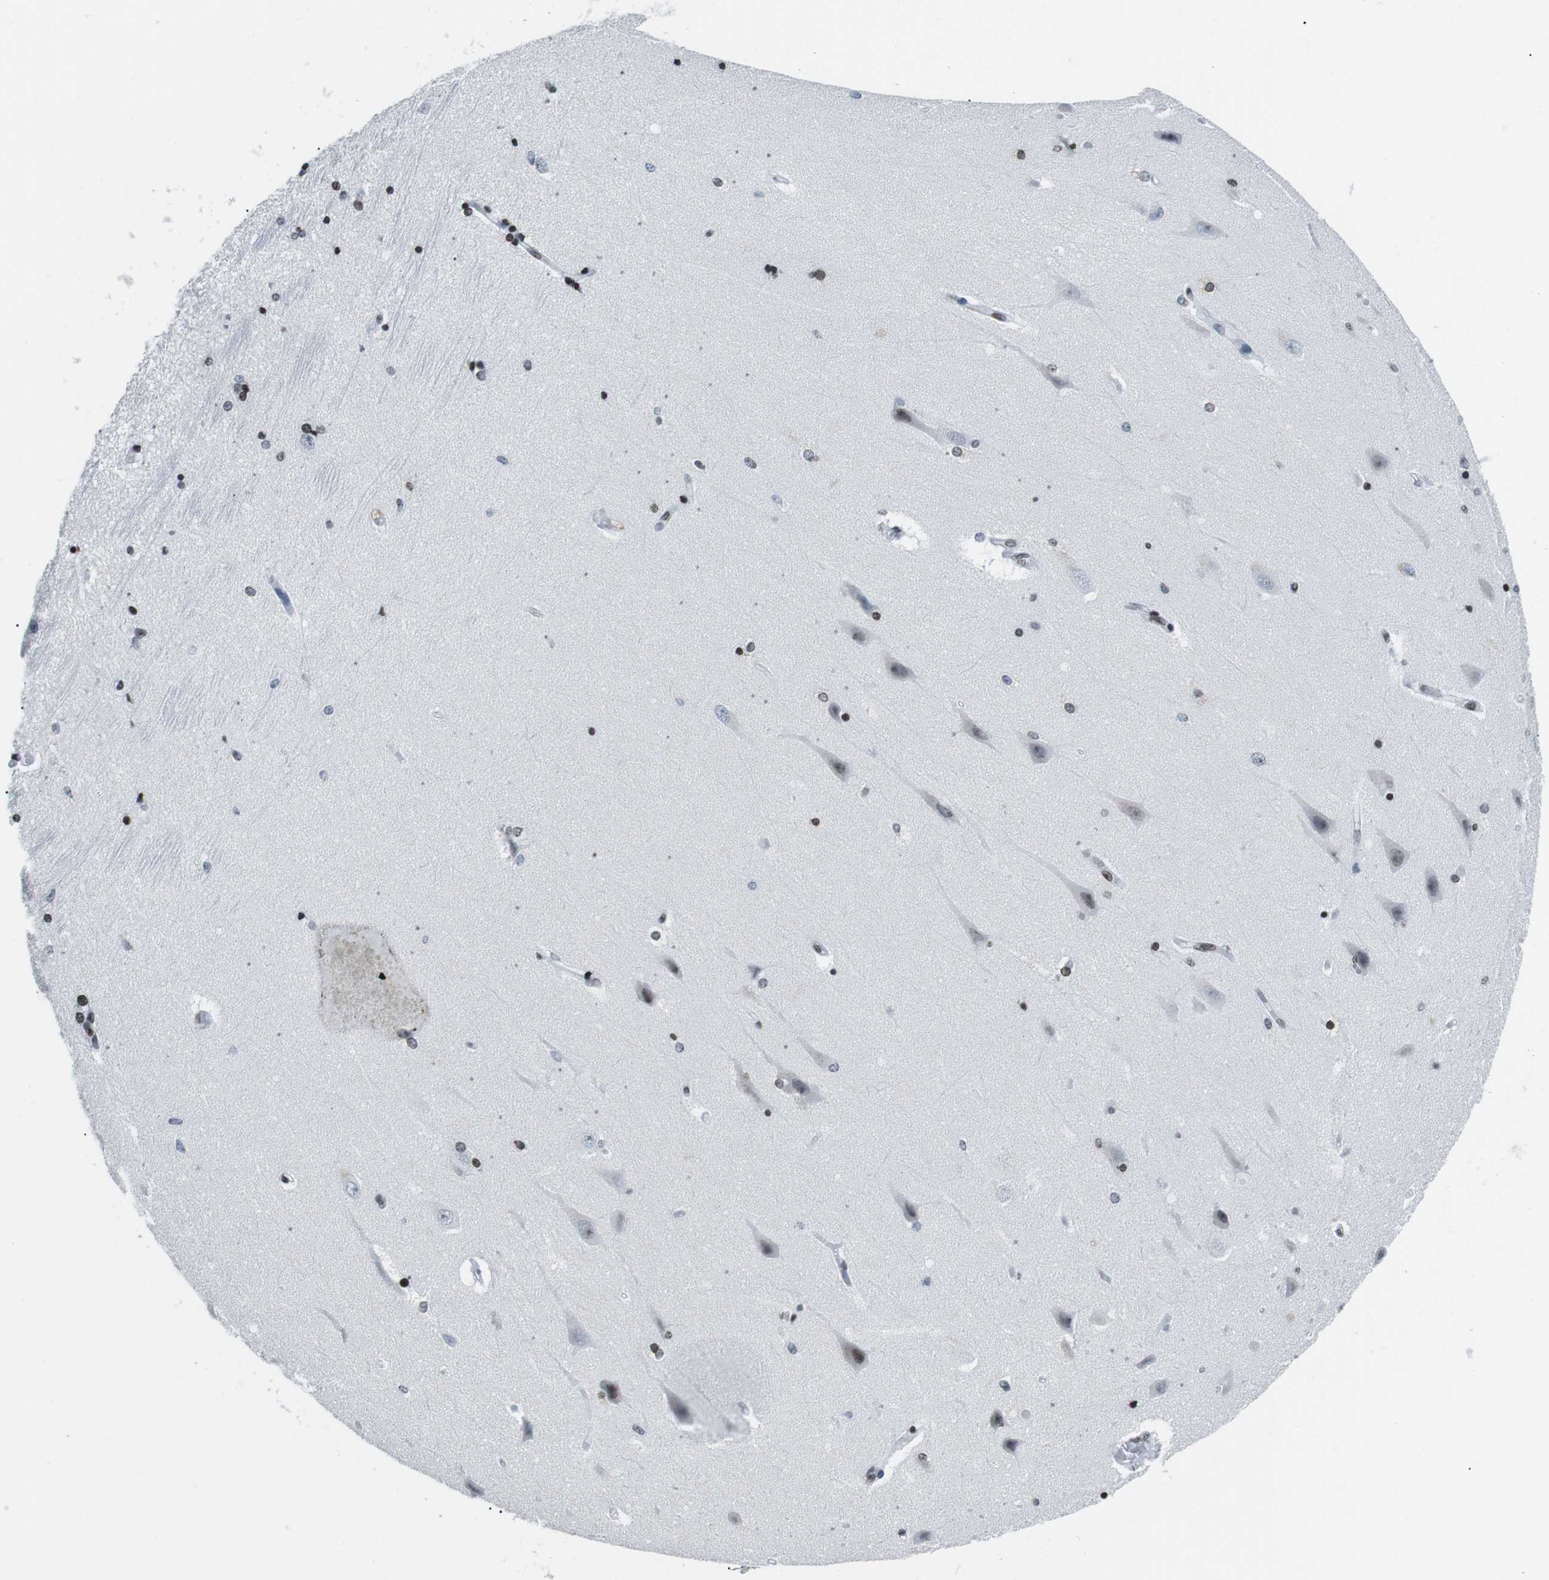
{"staining": {"intensity": "moderate", "quantity": "<25%", "location": "nuclear"}, "tissue": "hippocampus", "cell_type": "Glial cells", "image_type": "normal", "snomed": [{"axis": "morphology", "description": "Normal tissue, NOS"}, {"axis": "topography", "description": "Hippocampus"}], "caption": "DAB immunohistochemical staining of normal hippocampus reveals moderate nuclear protein expression in about <25% of glial cells. The staining was performed using DAB to visualize the protein expression in brown, while the nuclei were stained in blue with hematoxylin (Magnification: 20x).", "gene": "E2F2", "patient": {"sex": "female", "age": 54}}